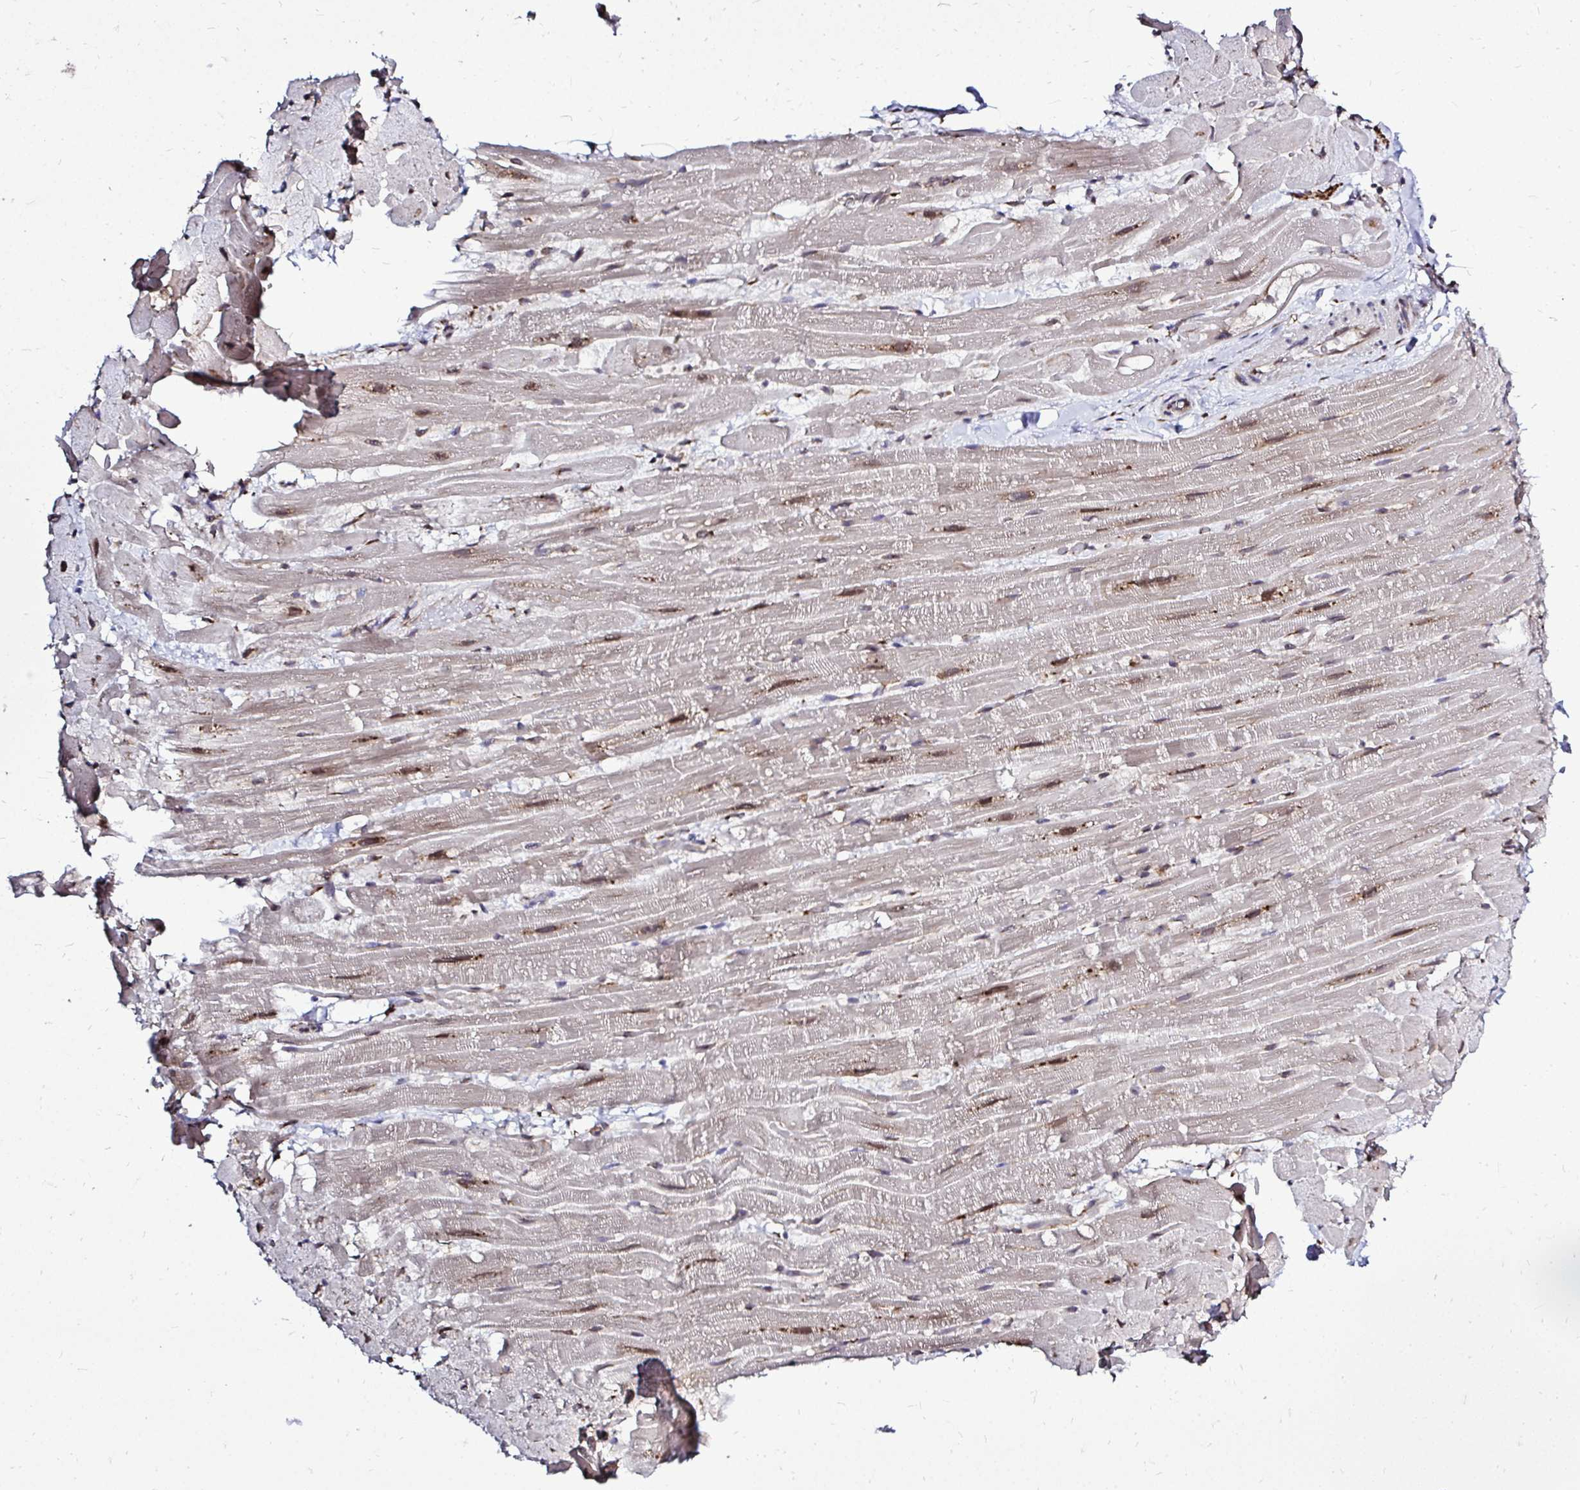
{"staining": {"intensity": "moderate", "quantity": "<25%", "location": "cytoplasmic/membranous,nuclear"}, "tissue": "heart muscle", "cell_type": "Cardiomyocytes", "image_type": "normal", "snomed": [{"axis": "morphology", "description": "Normal tissue, NOS"}, {"axis": "topography", "description": "Heart"}], "caption": "IHC staining of normal heart muscle, which demonstrates low levels of moderate cytoplasmic/membranous,nuclear positivity in about <25% of cardiomyocytes indicating moderate cytoplasmic/membranous,nuclear protein staining. The staining was performed using DAB (3,3'-diaminobenzidine) (brown) for protein detection and nuclei were counterstained in hematoxylin (blue).", "gene": "FMR1", "patient": {"sex": "male", "age": 37}}